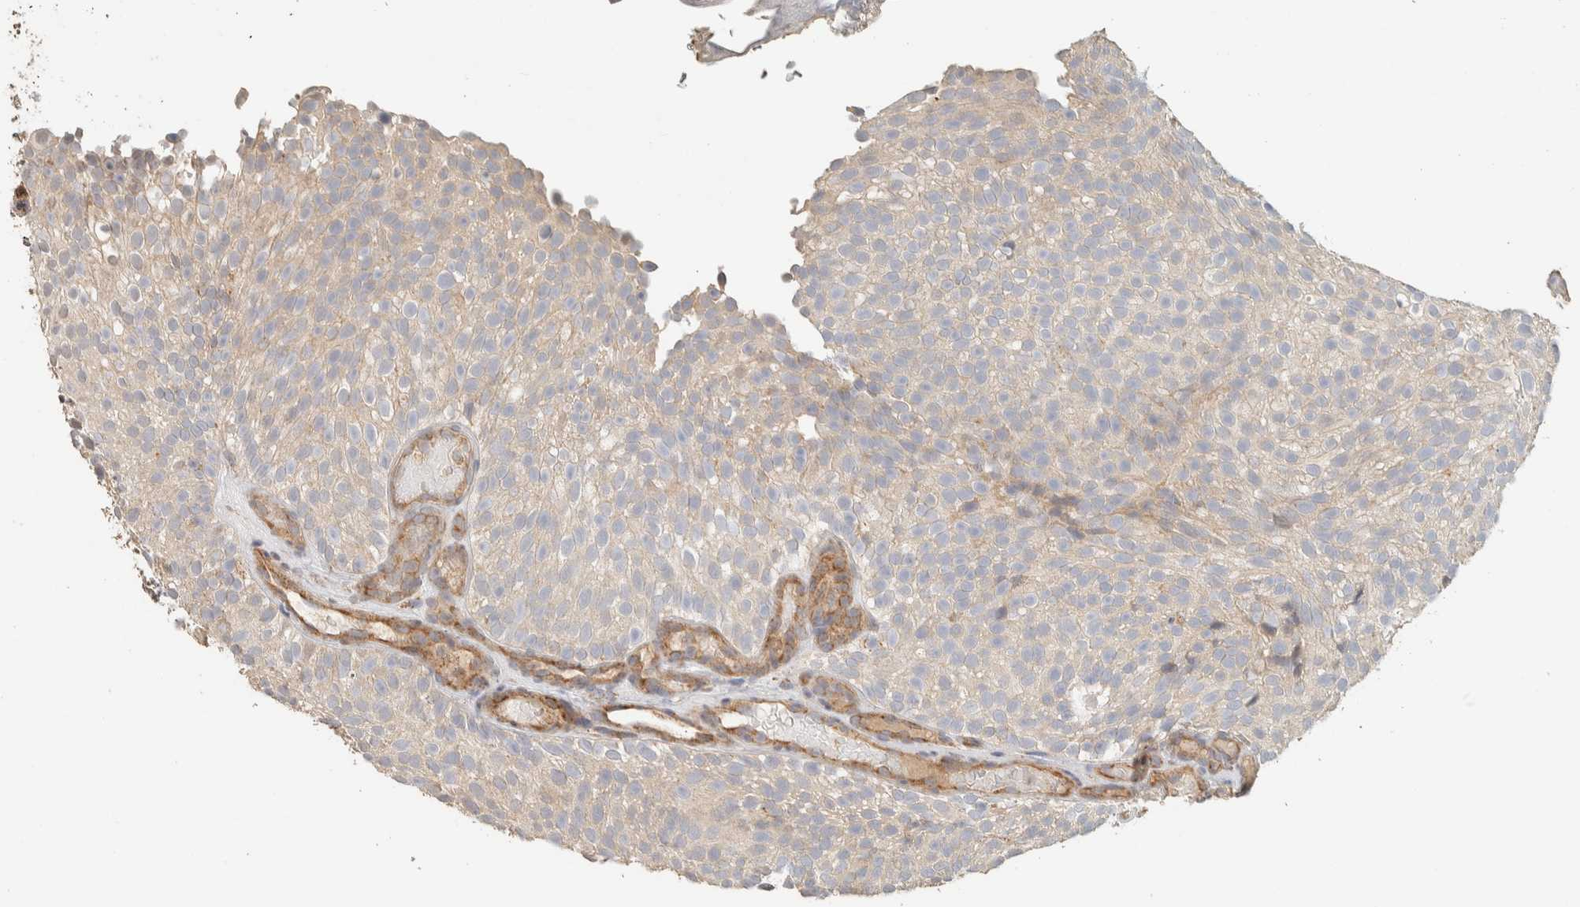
{"staining": {"intensity": "weak", "quantity": ">75%", "location": "cytoplasmic/membranous"}, "tissue": "urothelial cancer", "cell_type": "Tumor cells", "image_type": "cancer", "snomed": [{"axis": "morphology", "description": "Urothelial carcinoma, Low grade"}, {"axis": "topography", "description": "Urinary bladder"}], "caption": "This is an image of immunohistochemistry staining of urothelial cancer, which shows weak expression in the cytoplasmic/membranous of tumor cells.", "gene": "PDE7B", "patient": {"sex": "male", "age": 78}}